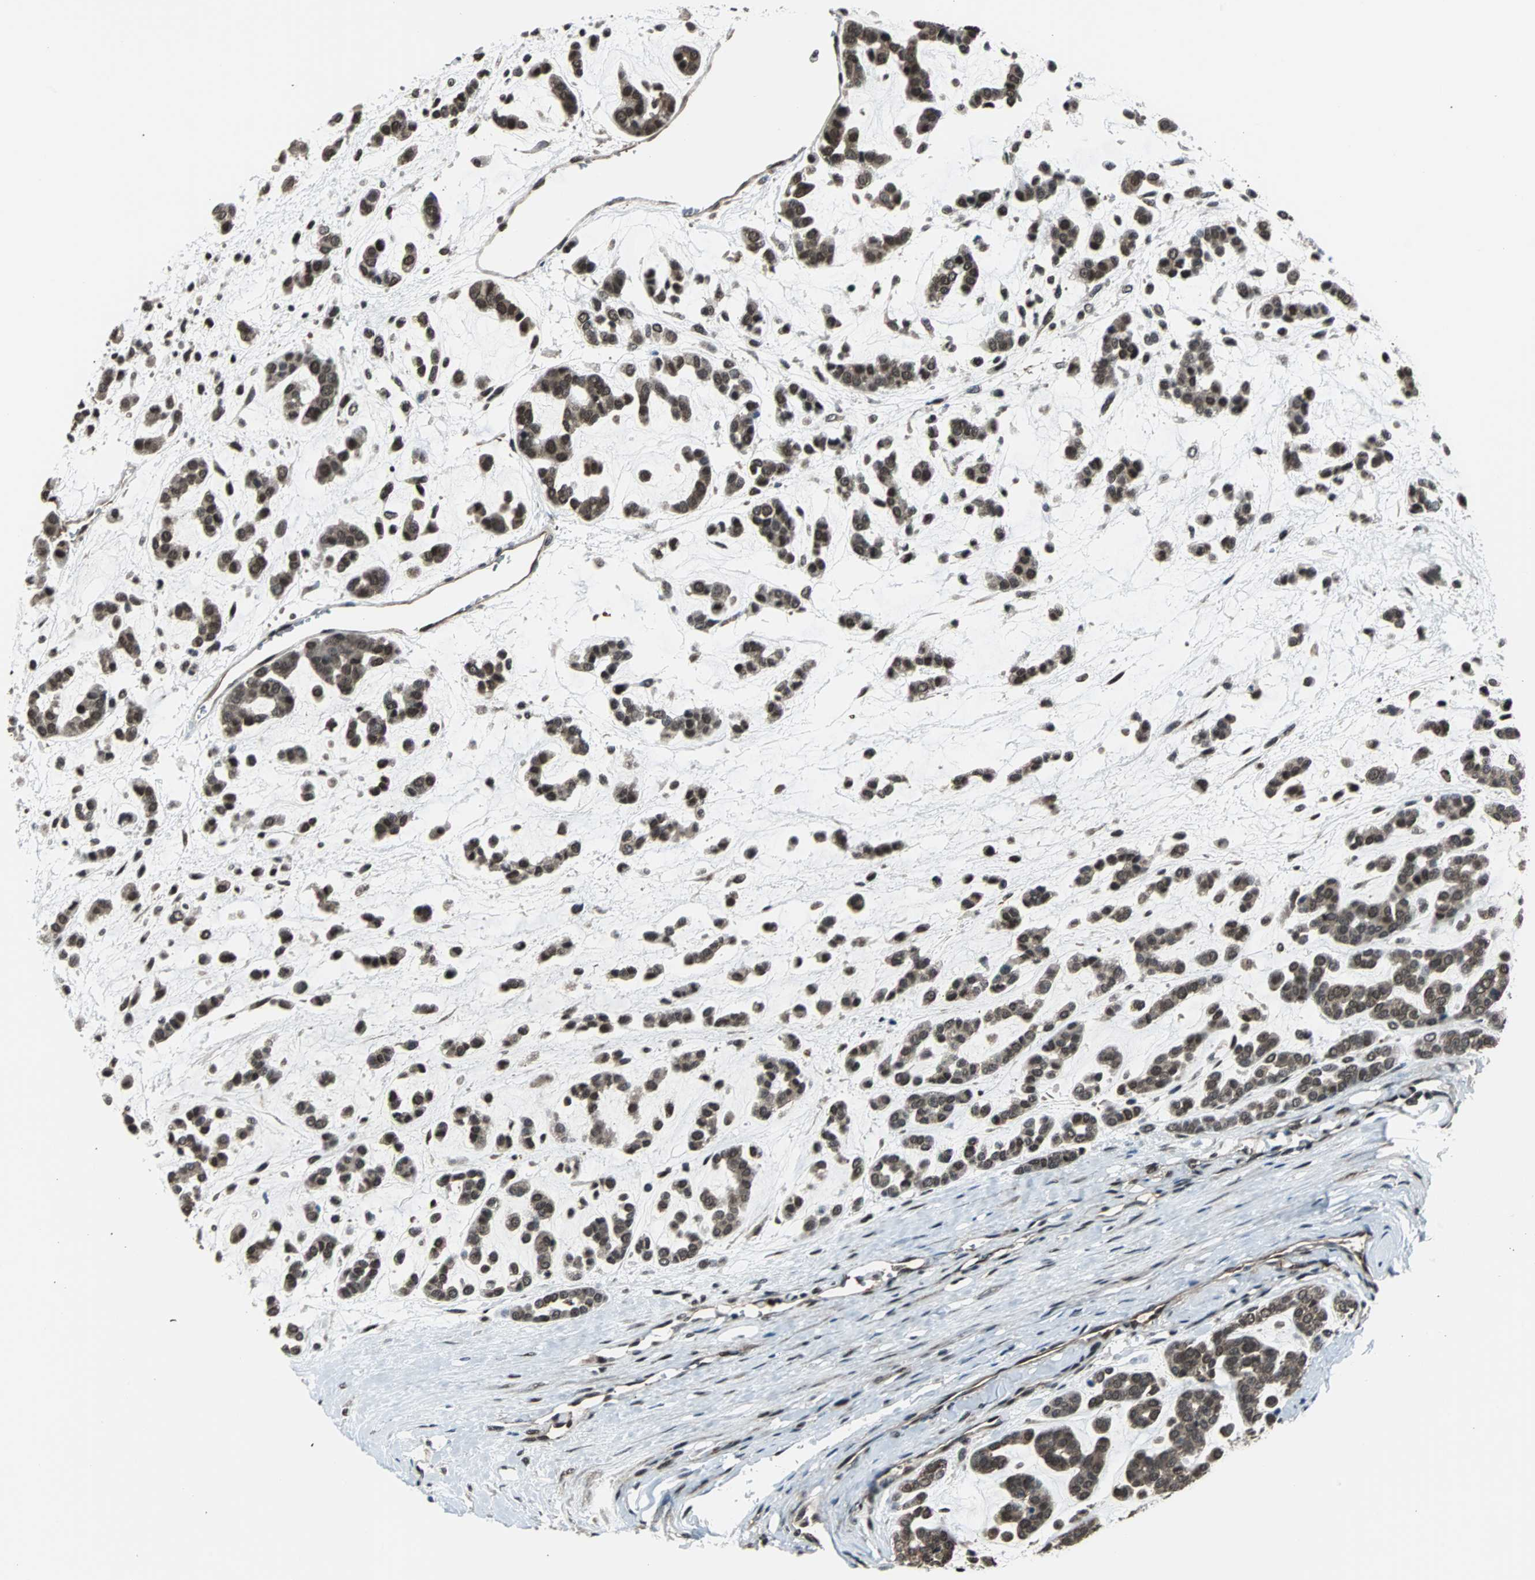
{"staining": {"intensity": "strong", "quantity": ">75%", "location": "cytoplasmic/membranous,nuclear"}, "tissue": "head and neck cancer", "cell_type": "Tumor cells", "image_type": "cancer", "snomed": [{"axis": "morphology", "description": "Adenocarcinoma, NOS"}, {"axis": "morphology", "description": "Adenoma, NOS"}, {"axis": "topography", "description": "Head-Neck"}], "caption": "A brown stain highlights strong cytoplasmic/membranous and nuclear positivity of a protein in human head and neck cancer (adenocarcinoma) tumor cells. The protein is shown in brown color, while the nuclei are stained blue.", "gene": "VCP", "patient": {"sex": "female", "age": 55}}